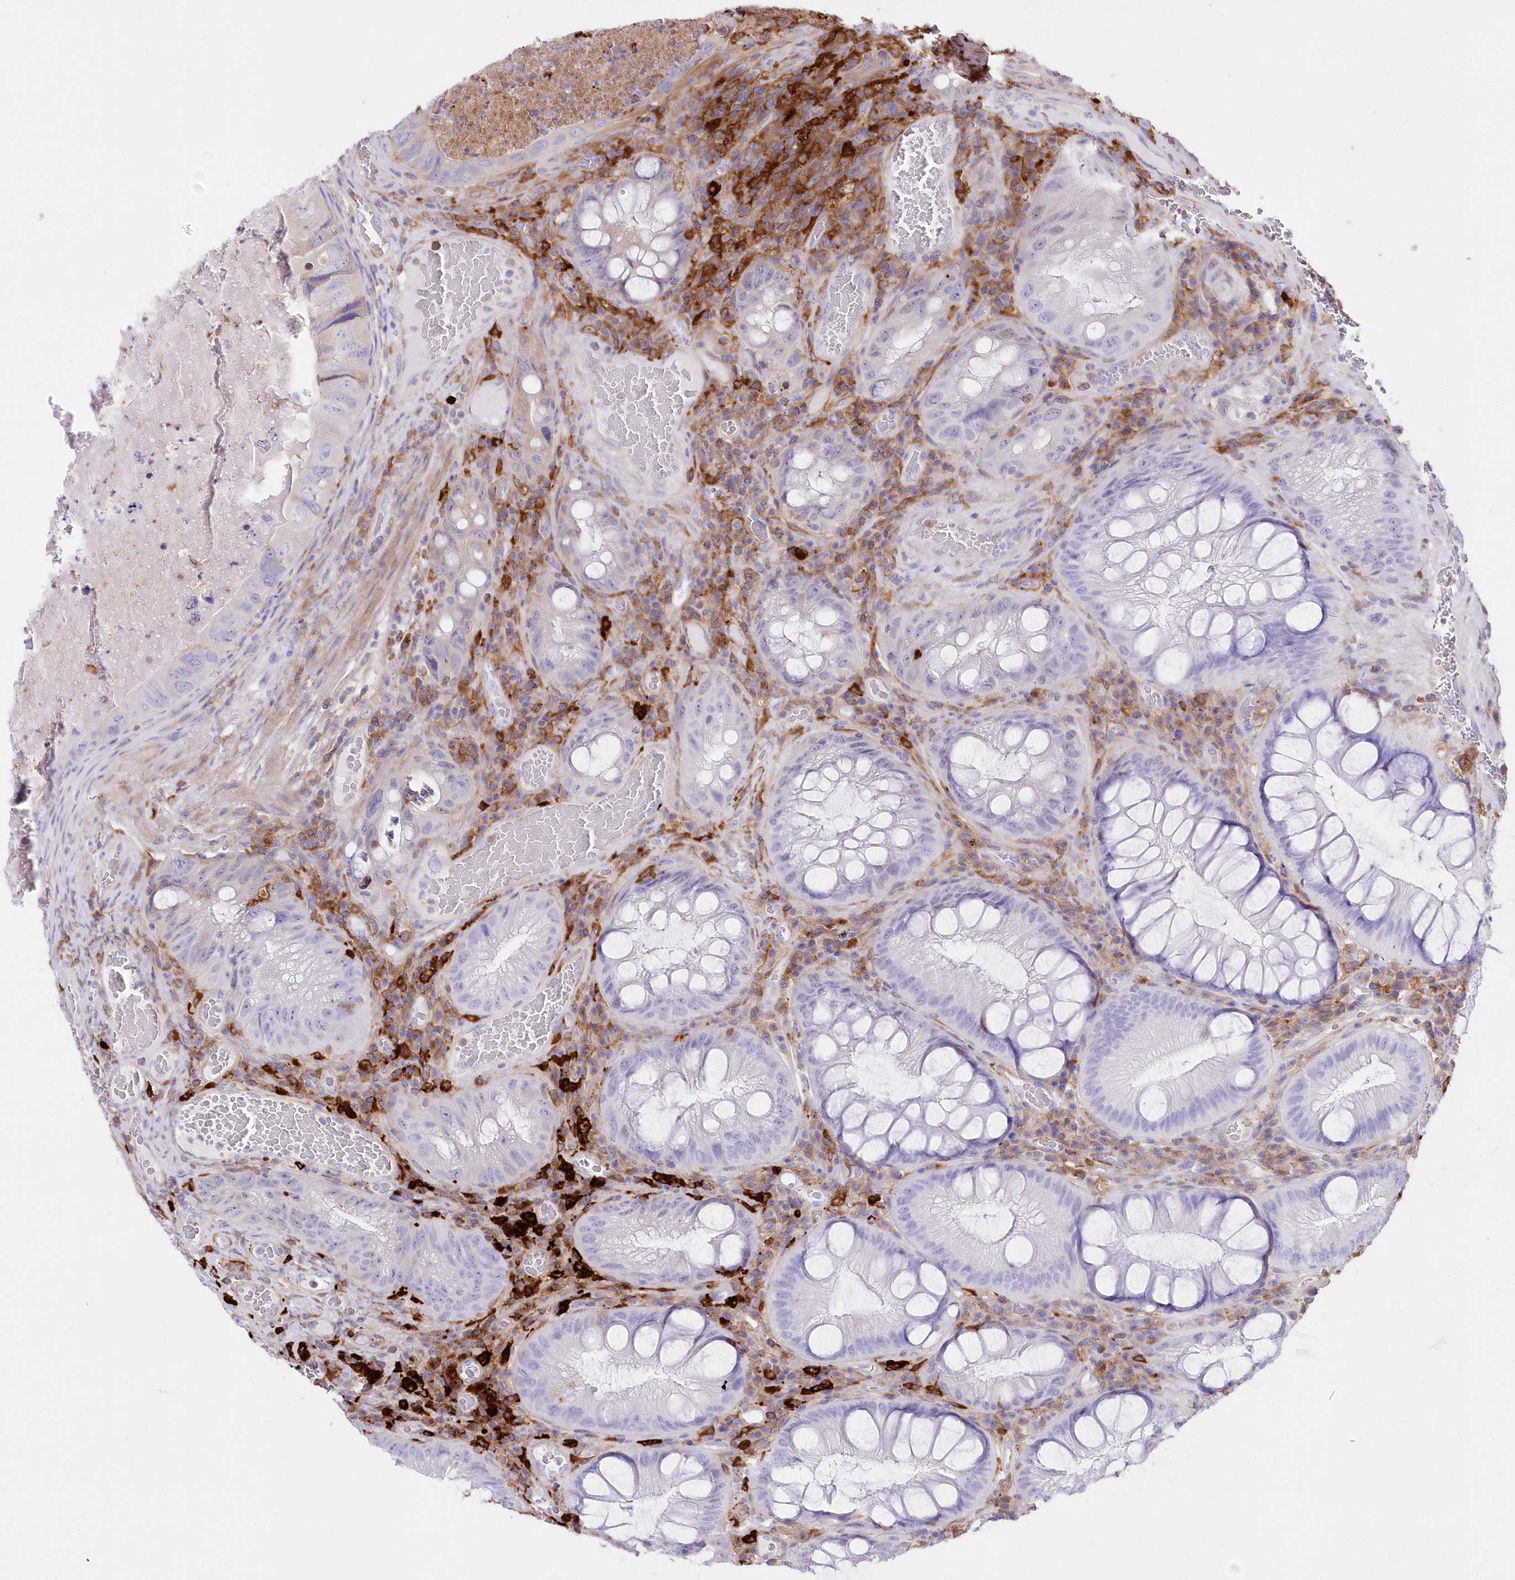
{"staining": {"intensity": "negative", "quantity": "none", "location": "none"}, "tissue": "colorectal cancer", "cell_type": "Tumor cells", "image_type": "cancer", "snomed": [{"axis": "morphology", "description": "Adenocarcinoma, NOS"}, {"axis": "topography", "description": "Rectum"}], "caption": "DAB immunohistochemical staining of human adenocarcinoma (colorectal) demonstrates no significant positivity in tumor cells.", "gene": "DNAJC19", "patient": {"sex": "male", "age": 63}}